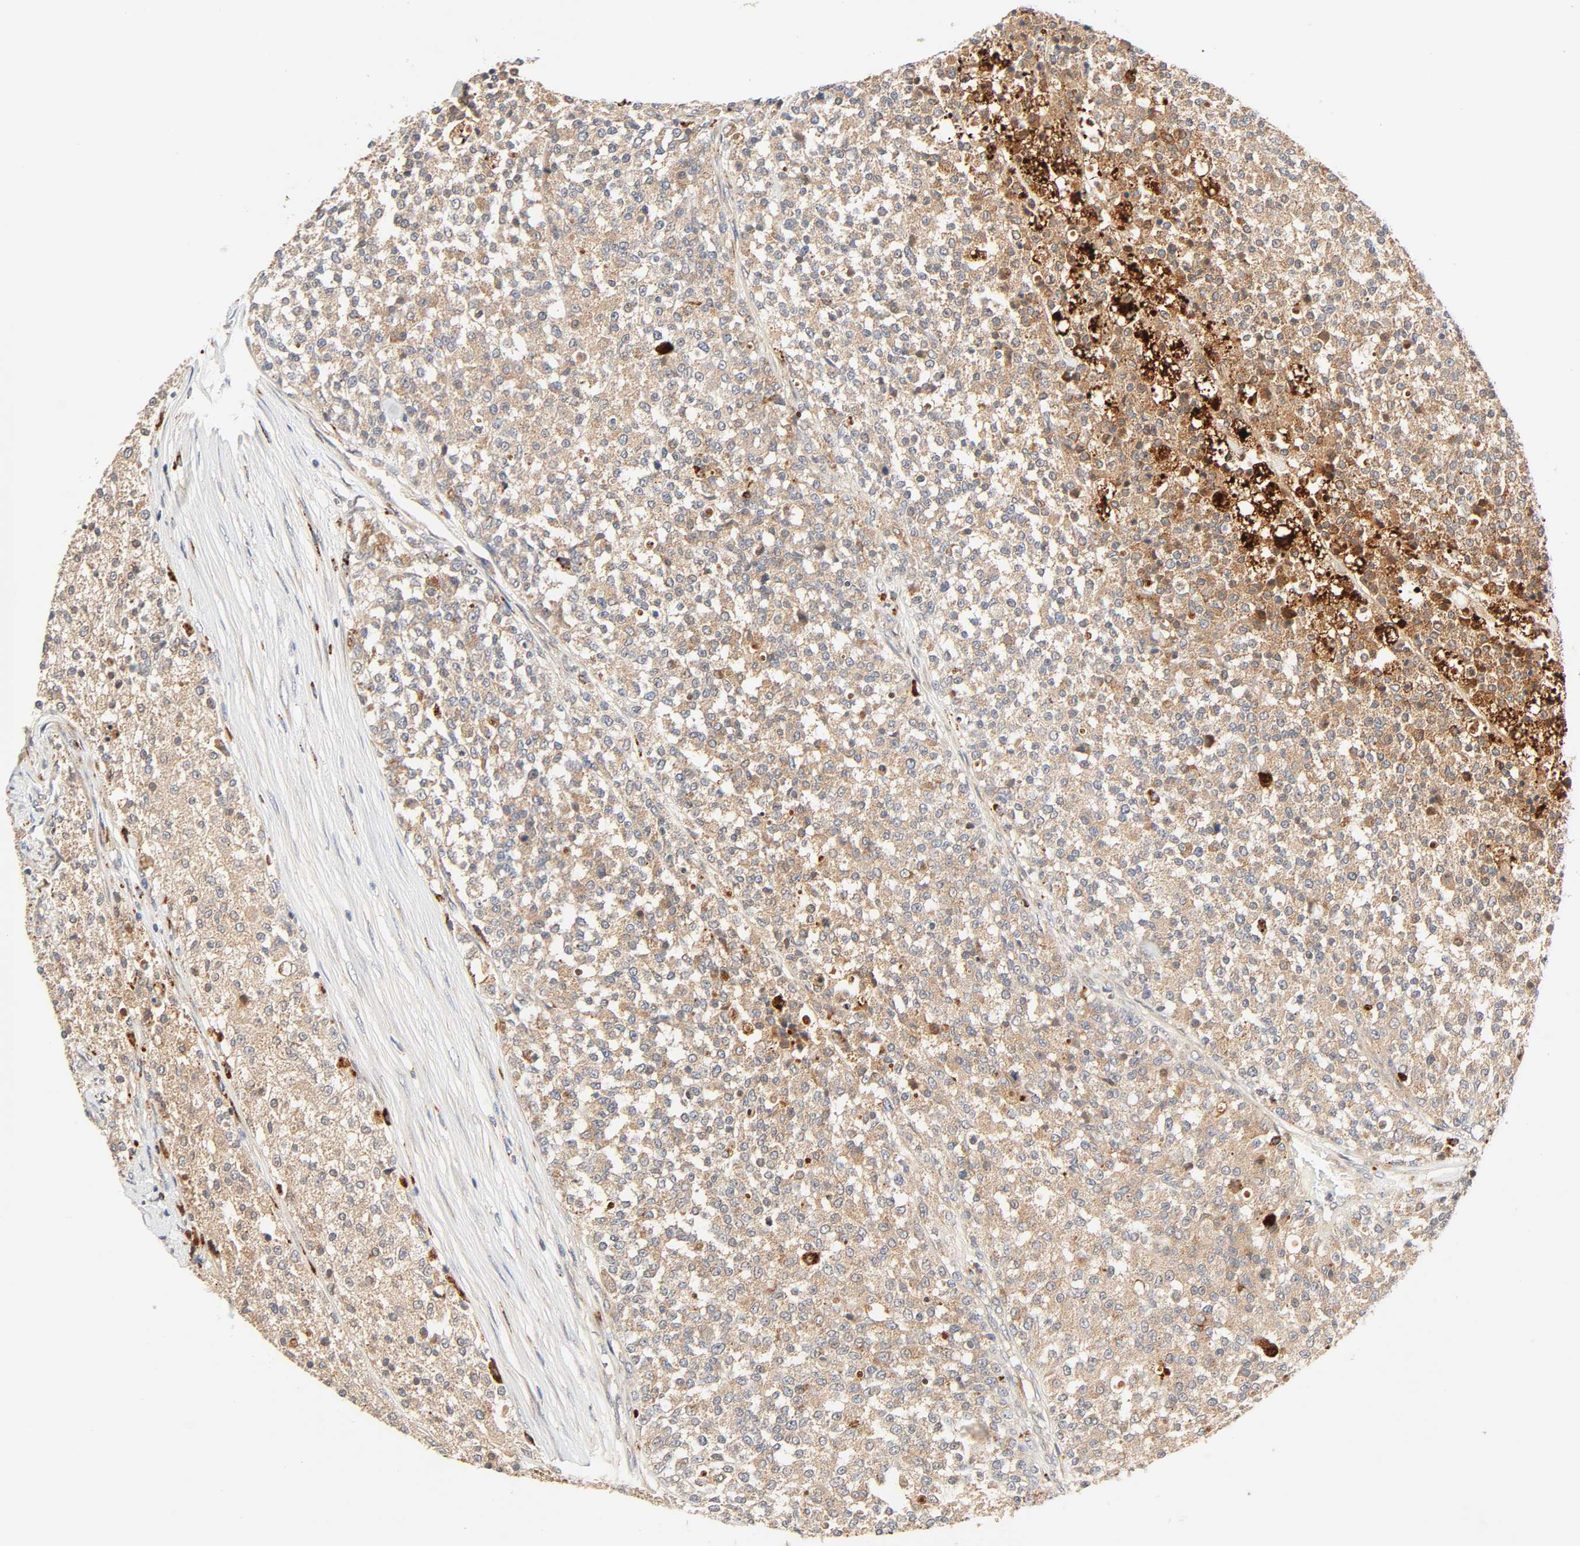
{"staining": {"intensity": "moderate", "quantity": ">75%", "location": "cytoplasmic/membranous"}, "tissue": "testis cancer", "cell_type": "Tumor cells", "image_type": "cancer", "snomed": [{"axis": "morphology", "description": "Seminoma, NOS"}, {"axis": "topography", "description": "Testis"}], "caption": "Moderate cytoplasmic/membranous positivity is seen in about >75% of tumor cells in testis cancer. The protein of interest is shown in brown color, while the nuclei are stained blue.", "gene": "MAPK6", "patient": {"sex": "male", "age": 59}}